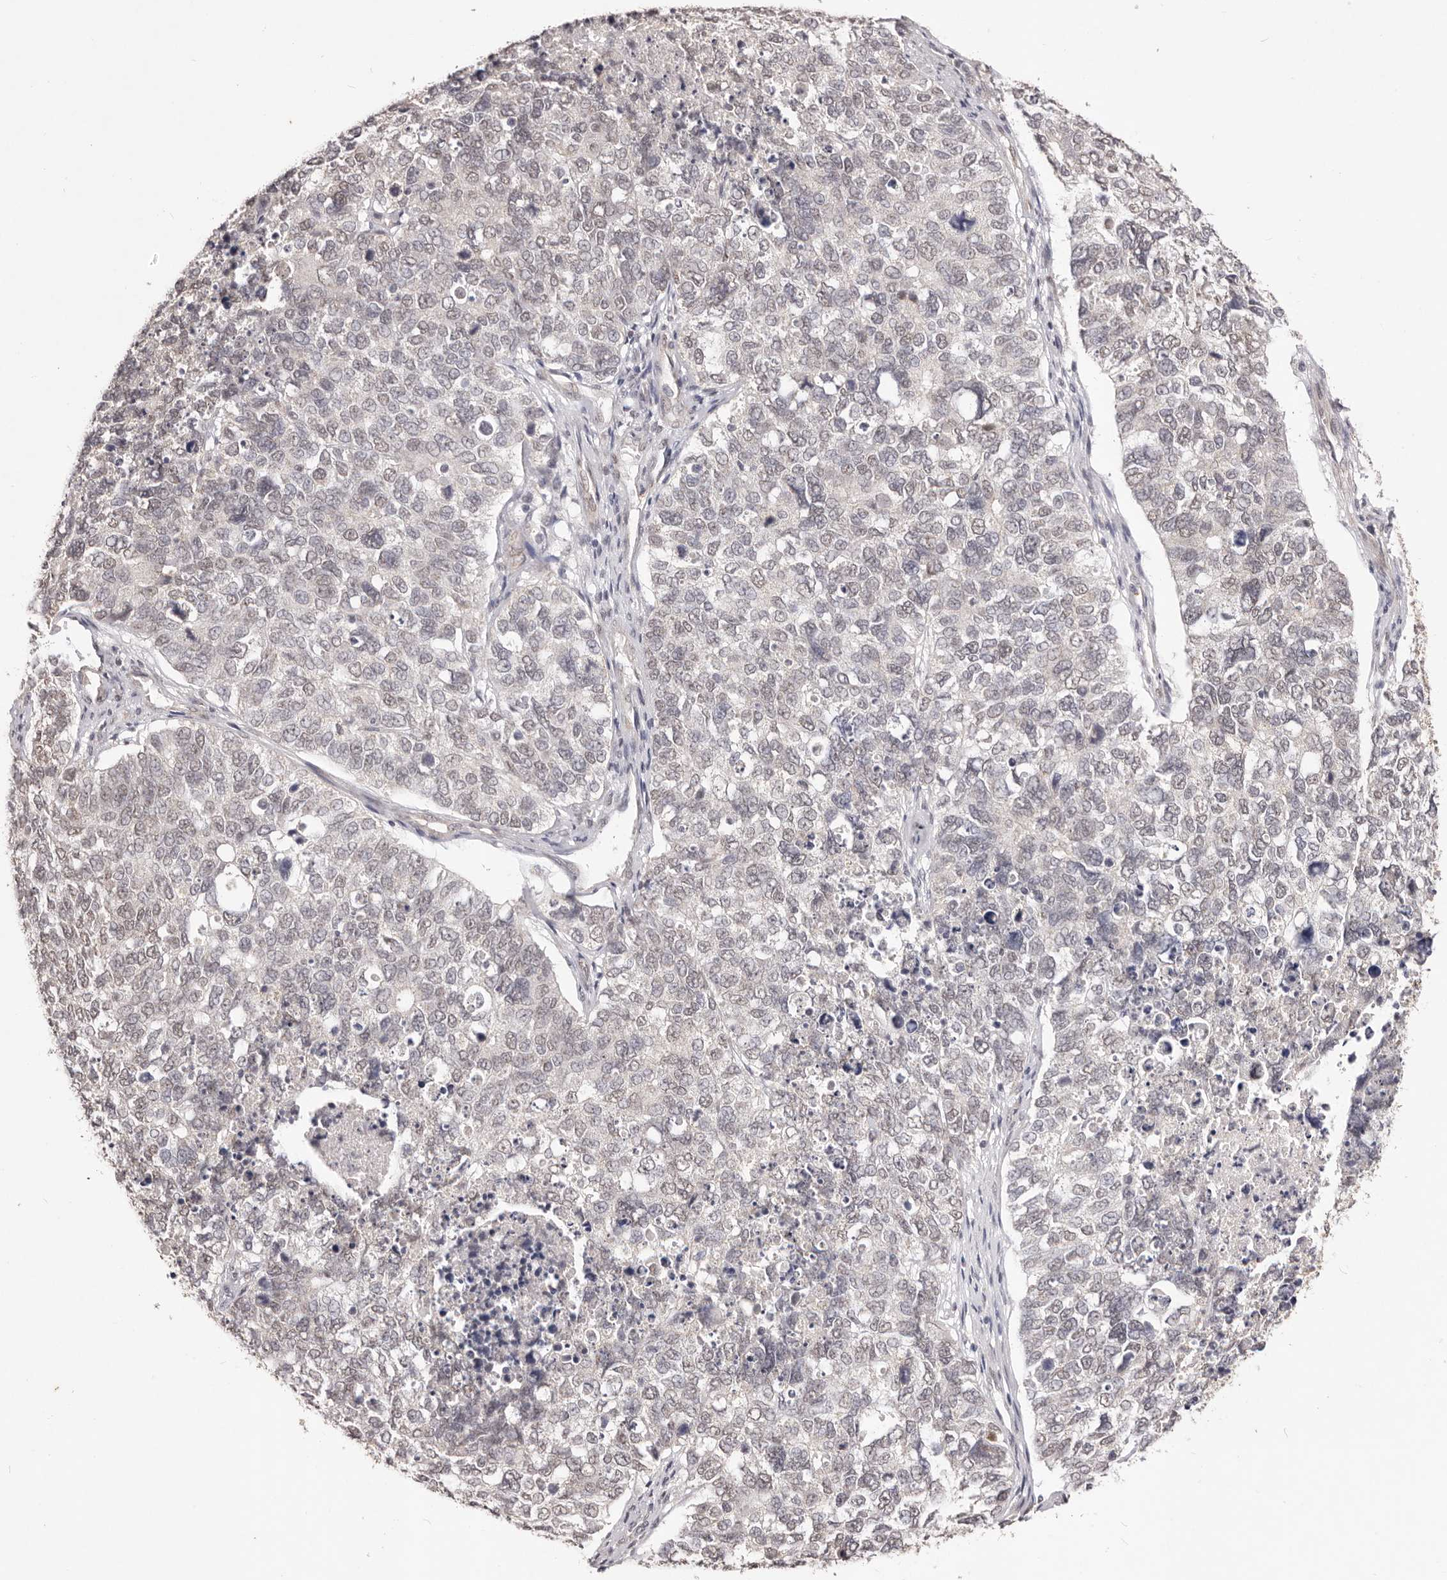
{"staining": {"intensity": "weak", "quantity": "<25%", "location": "nuclear"}, "tissue": "cervical cancer", "cell_type": "Tumor cells", "image_type": "cancer", "snomed": [{"axis": "morphology", "description": "Squamous cell carcinoma, NOS"}, {"axis": "topography", "description": "Cervix"}], "caption": "An image of cervical squamous cell carcinoma stained for a protein displays no brown staining in tumor cells.", "gene": "RPS6KA5", "patient": {"sex": "female", "age": 63}}